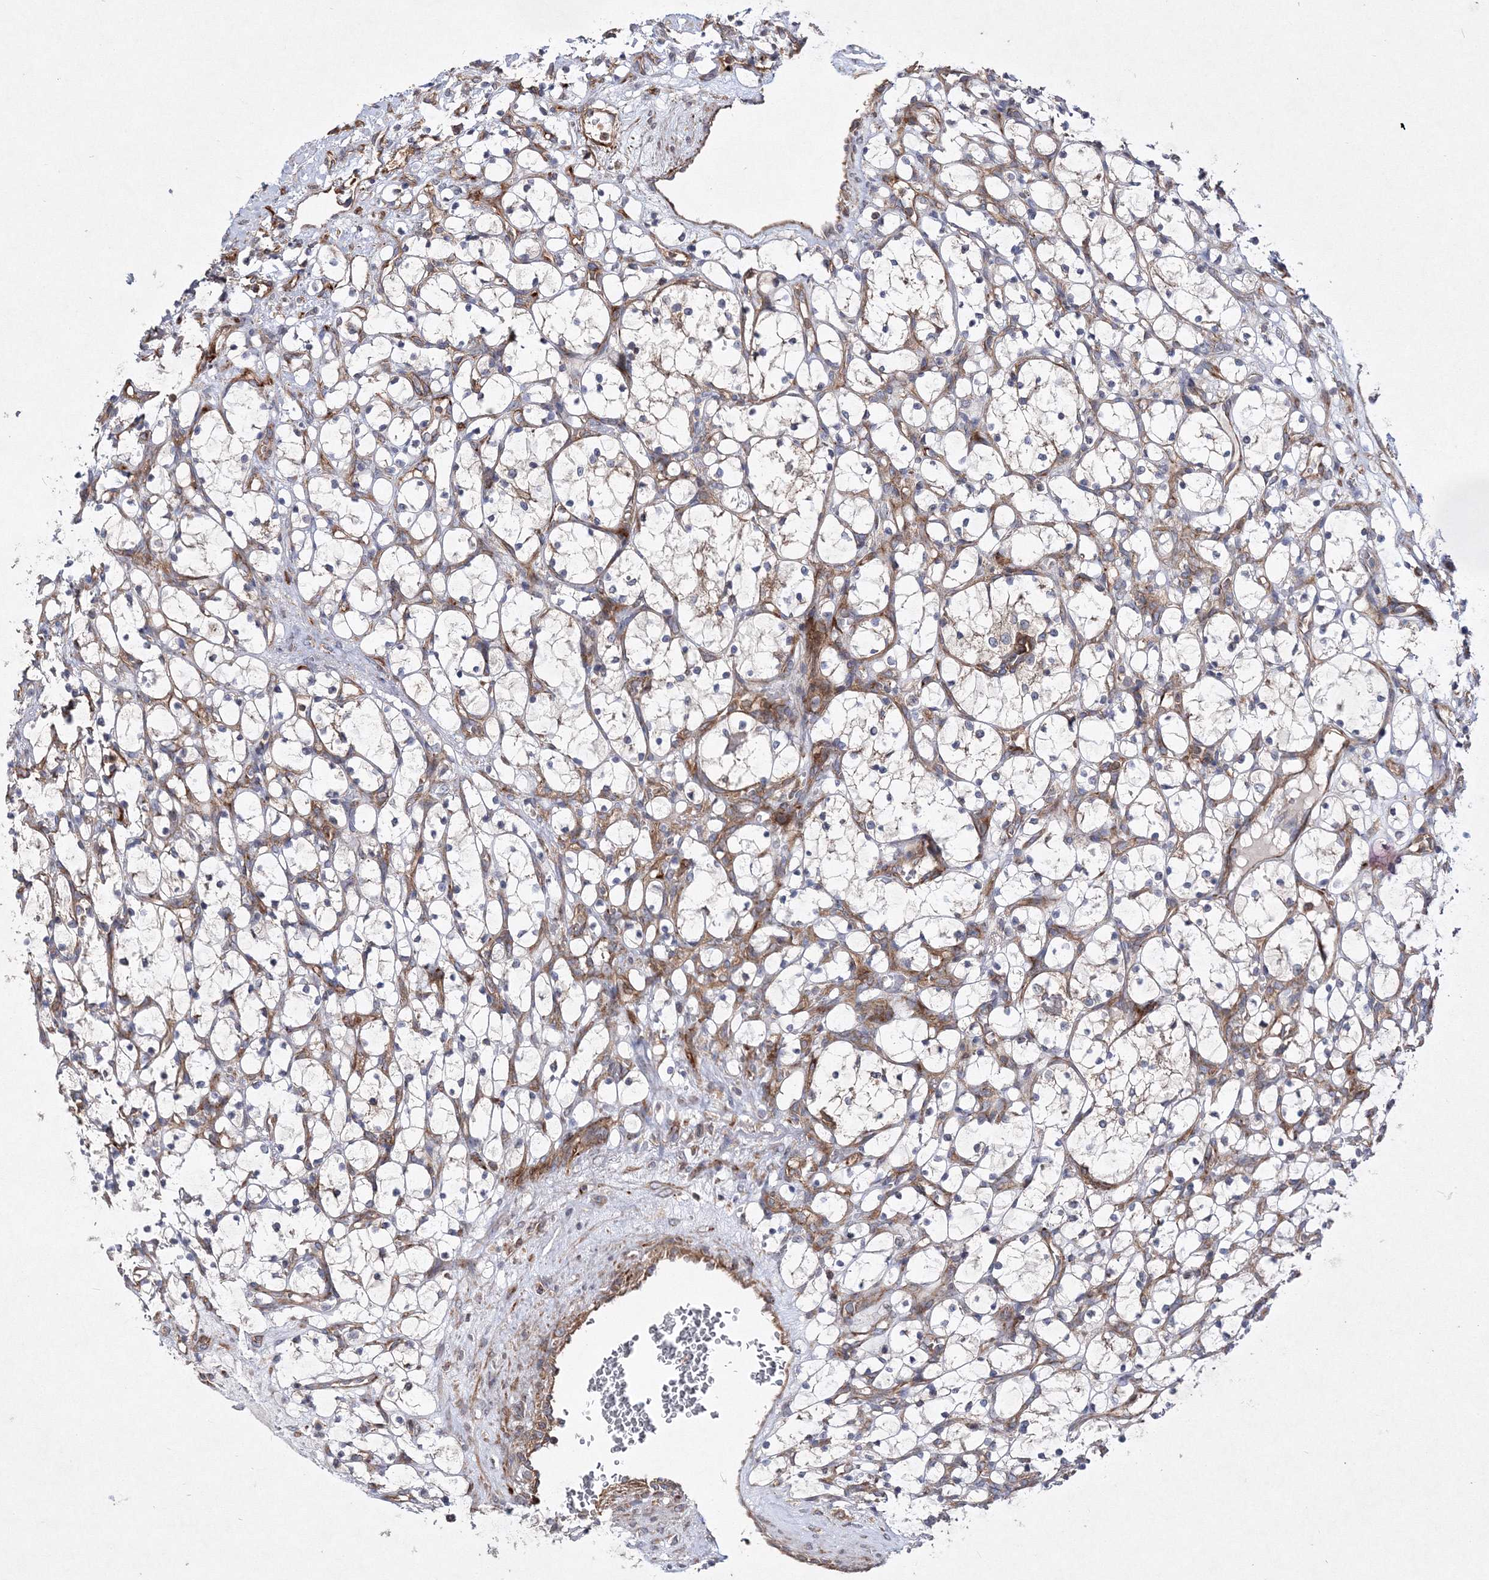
{"staining": {"intensity": "negative", "quantity": "none", "location": "none"}, "tissue": "renal cancer", "cell_type": "Tumor cells", "image_type": "cancer", "snomed": [{"axis": "morphology", "description": "Adenocarcinoma, NOS"}, {"axis": "topography", "description": "Kidney"}], "caption": "High magnification brightfield microscopy of renal adenocarcinoma stained with DAB (brown) and counterstained with hematoxylin (blue): tumor cells show no significant staining. (Stains: DAB IHC with hematoxylin counter stain, Microscopy: brightfield microscopy at high magnification).", "gene": "DNAJC13", "patient": {"sex": "female", "age": 69}}